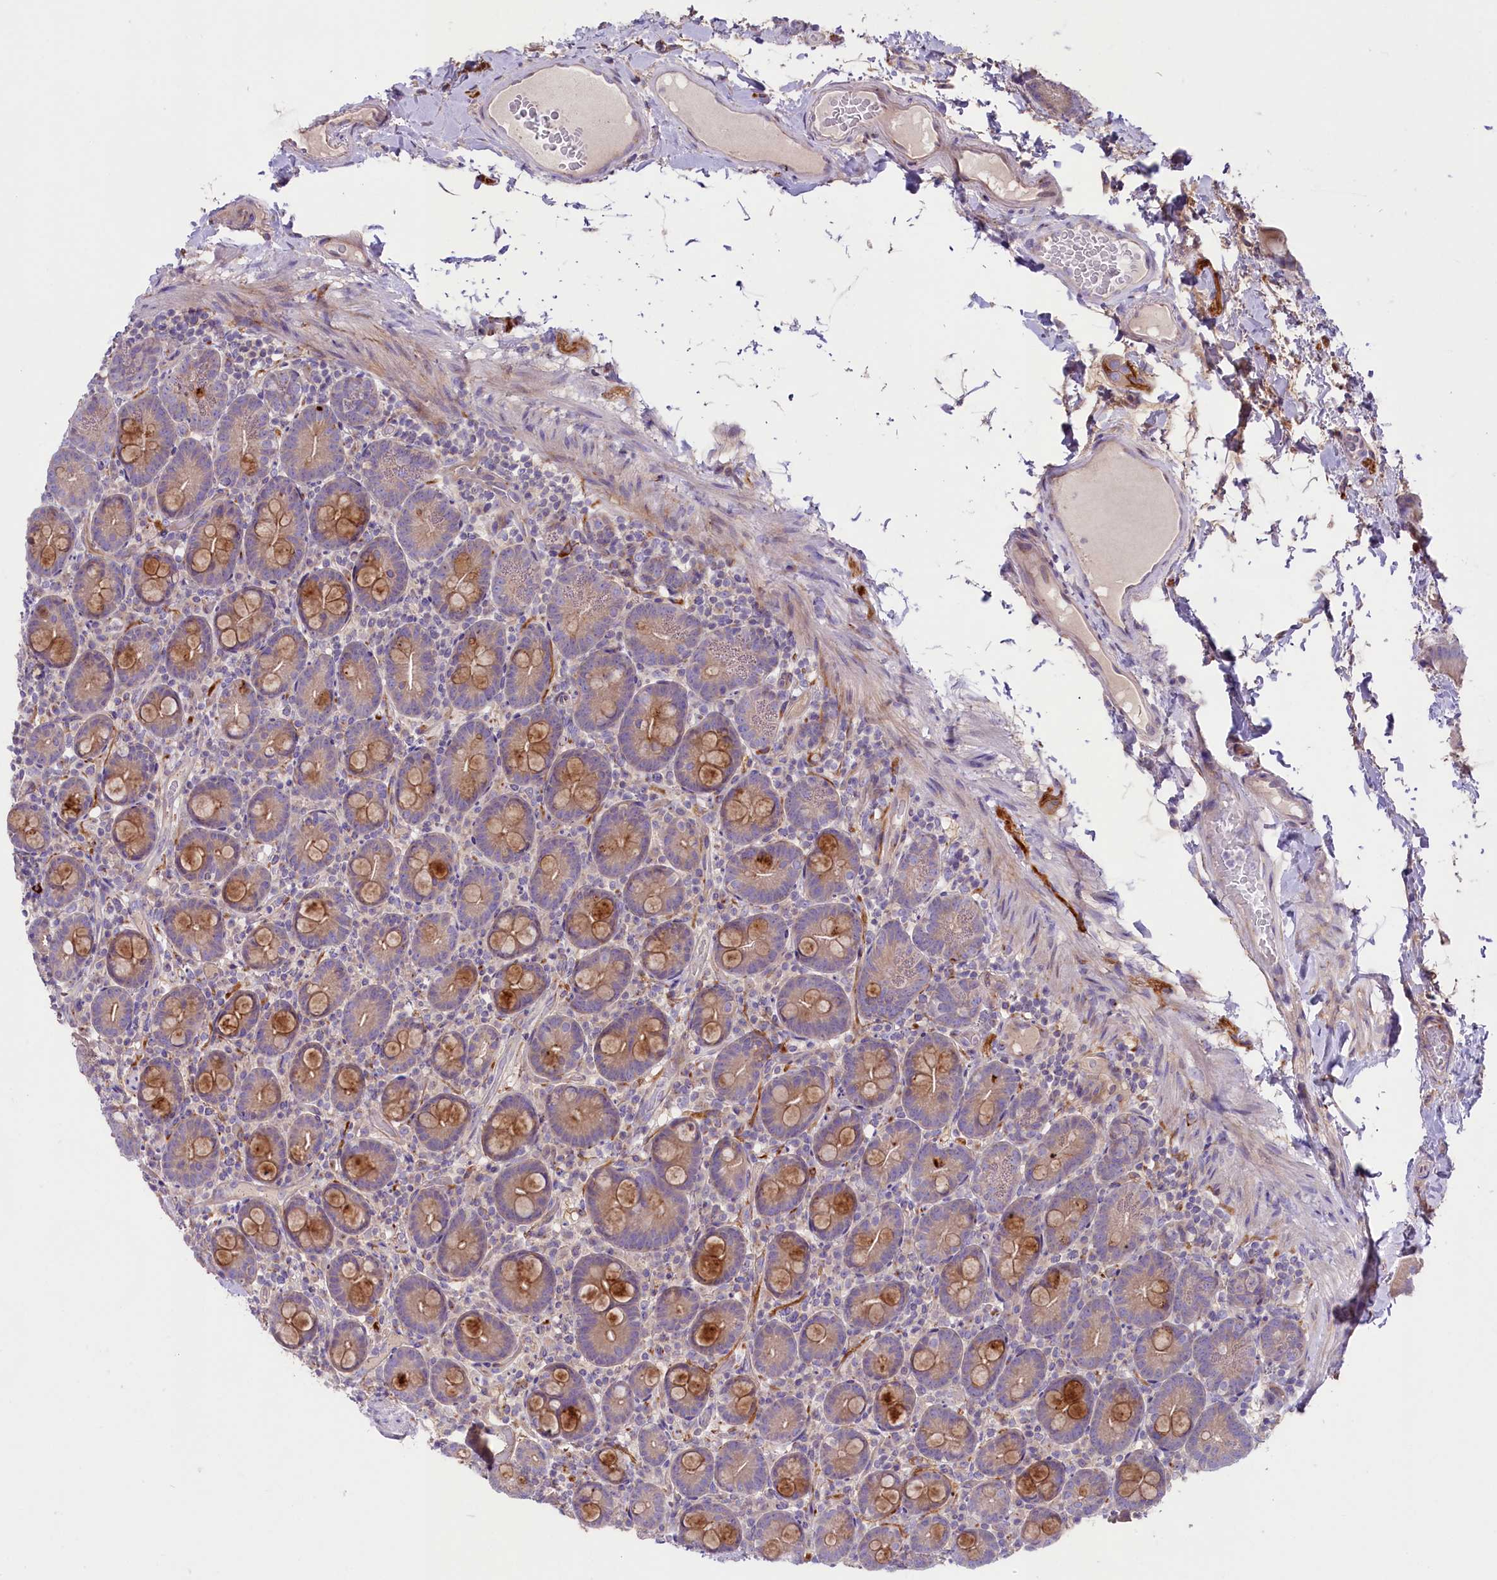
{"staining": {"intensity": "moderate", "quantity": ">75%", "location": "cytoplasmic/membranous"}, "tissue": "small intestine", "cell_type": "Glandular cells", "image_type": "normal", "snomed": [{"axis": "morphology", "description": "Normal tissue, NOS"}, {"axis": "topography", "description": "Small intestine"}], "caption": "Approximately >75% of glandular cells in unremarkable human small intestine demonstrate moderate cytoplasmic/membranous protein expression as visualized by brown immunohistochemical staining.", "gene": "CD99L2", "patient": {"sex": "female", "age": 68}}